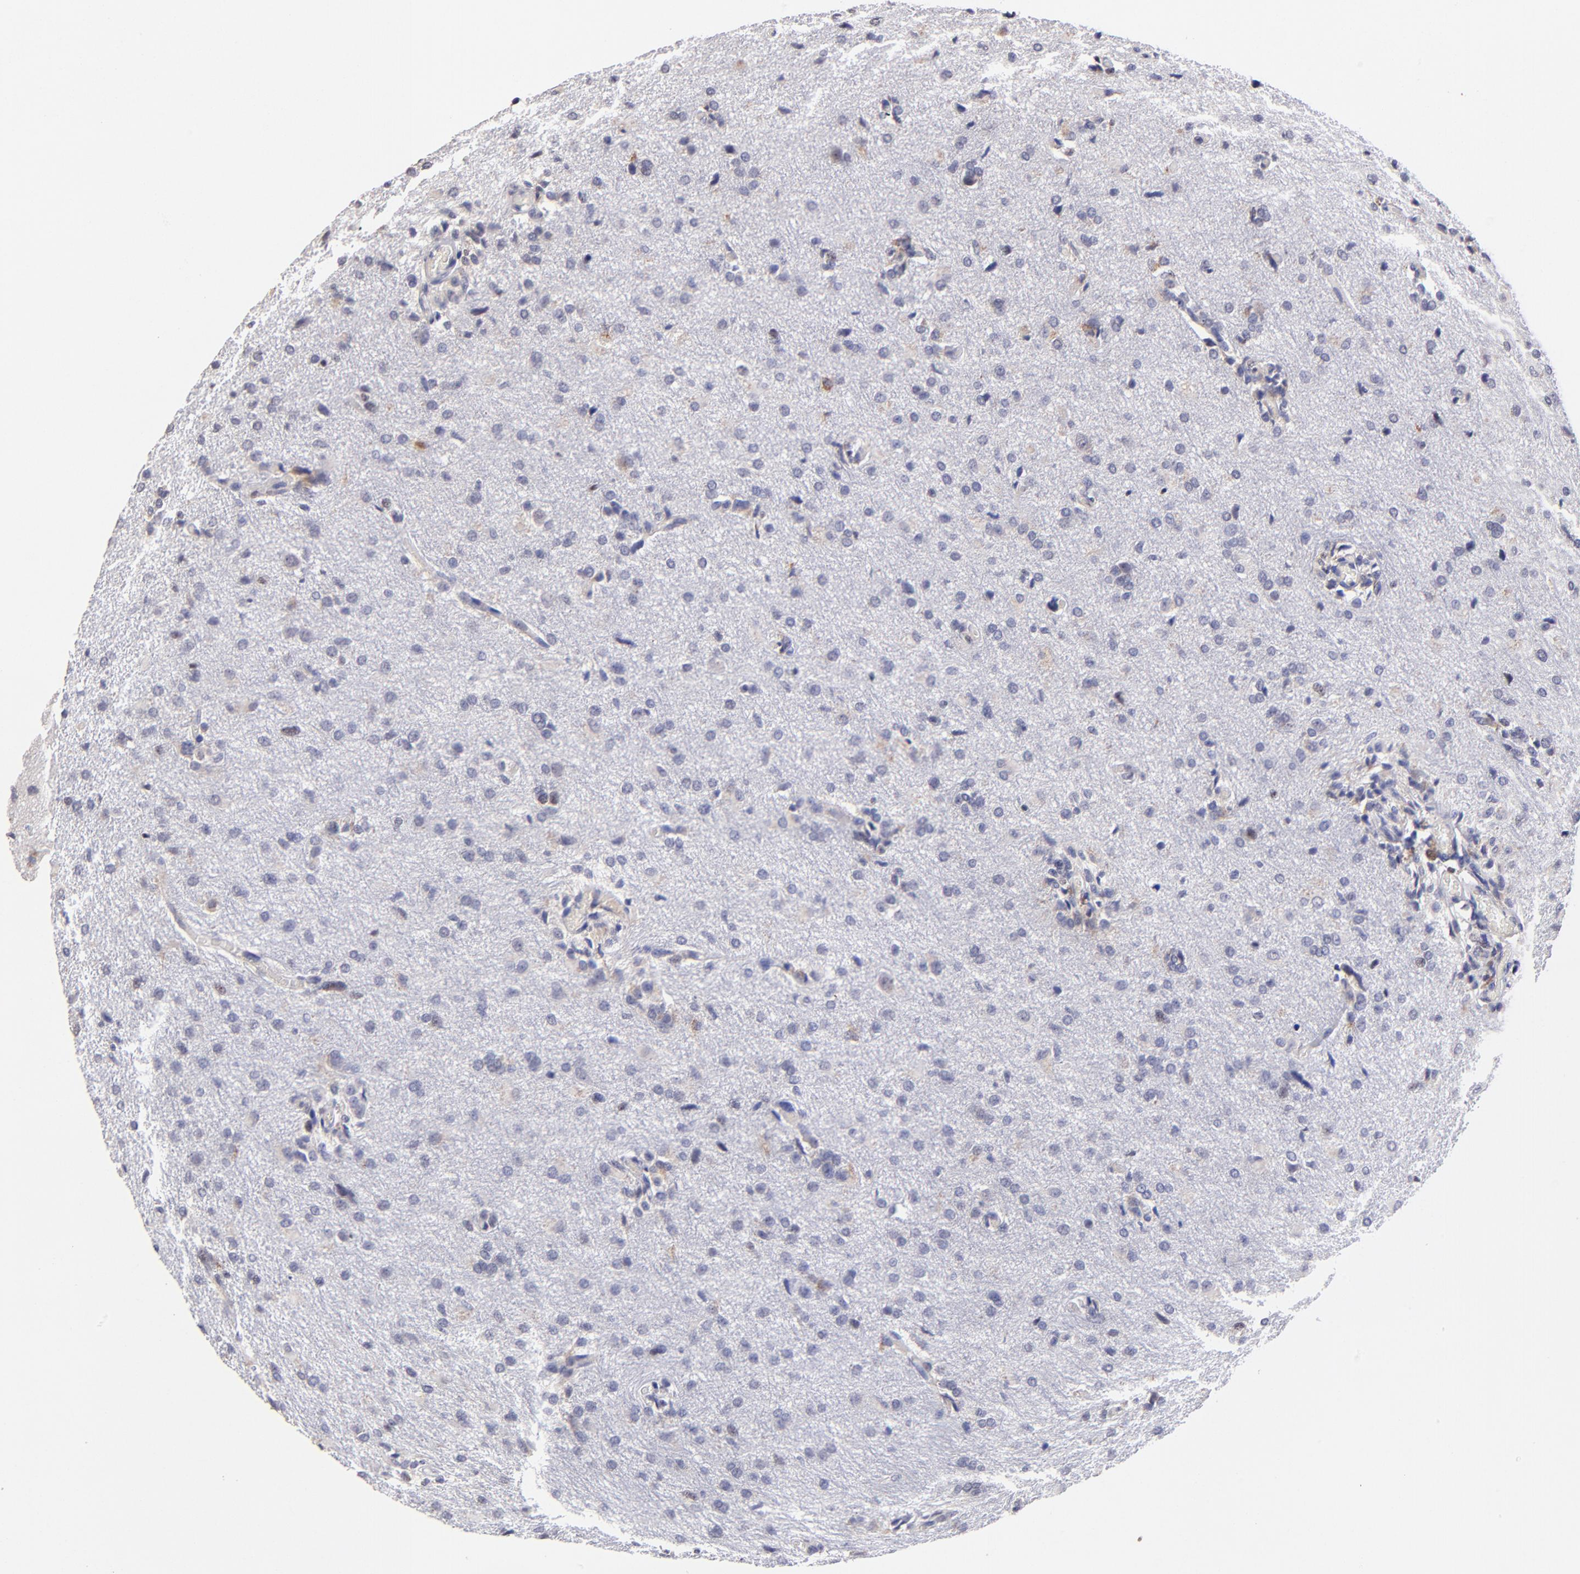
{"staining": {"intensity": "negative", "quantity": "none", "location": "none"}, "tissue": "glioma", "cell_type": "Tumor cells", "image_type": "cancer", "snomed": [{"axis": "morphology", "description": "Glioma, malignant, High grade"}, {"axis": "topography", "description": "Brain"}], "caption": "Malignant glioma (high-grade) was stained to show a protein in brown. There is no significant staining in tumor cells.", "gene": "DNMT1", "patient": {"sex": "male", "age": 68}}